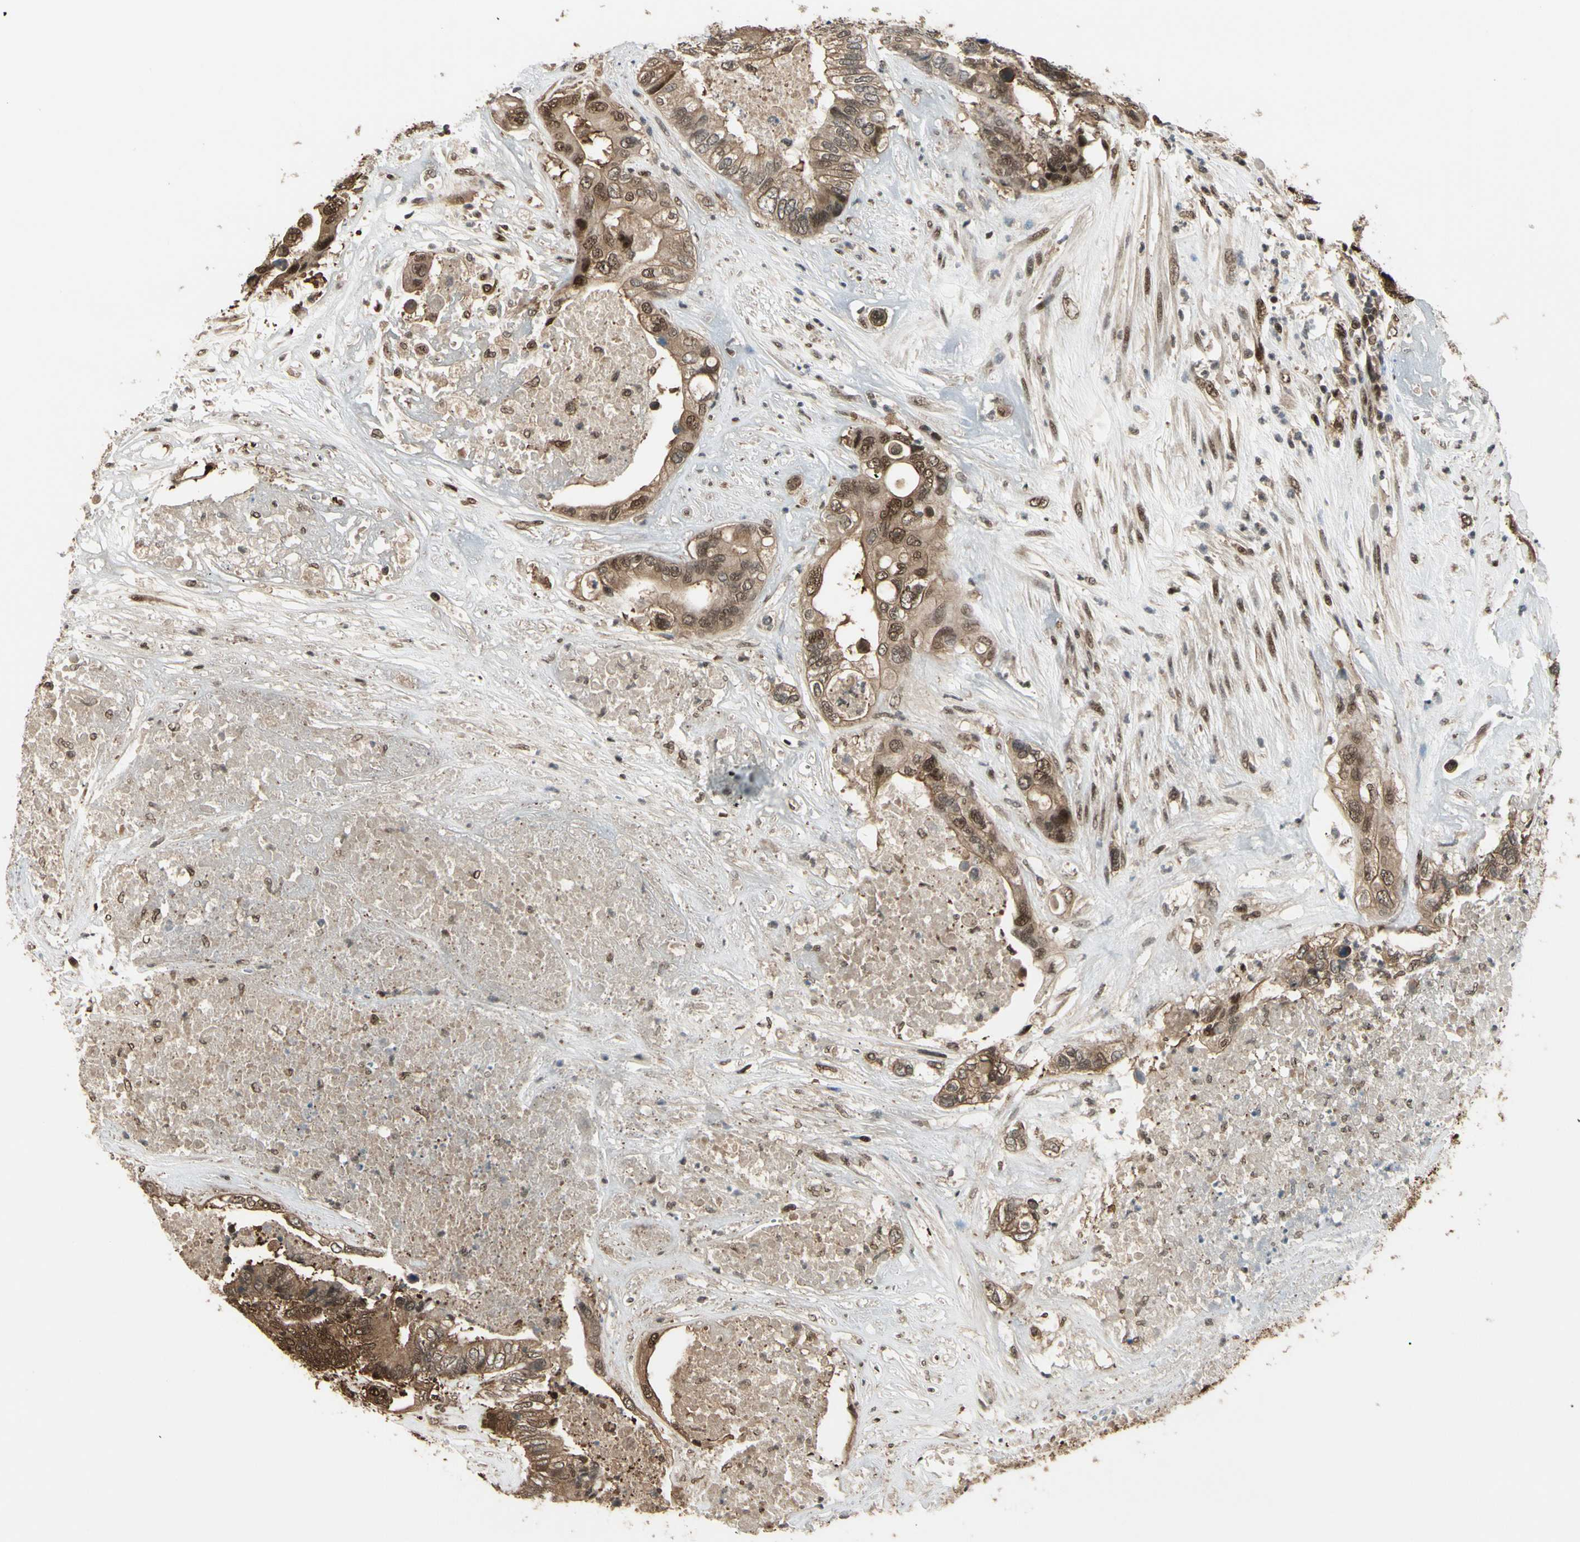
{"staining": {"intensity": "moderate", "quantity": ">75%", "location": "cytoplasmic/membranous,nuclear"}, "tissue": "colorectal cancer", "cell_type": "Tumor cells", "image_type": "cancer", "snomed": [{"axis": "morphology", "description": "Adenocarcinoma, NOS"}, {"axis": "topography", "description": "Rectum"}], "caption": "Moderate cytoplasmic/membranous and nuclear protein expression is seen in about >75% of tumor cells in colorectal adenocarcinoma. (Stains: DAB in brown, nuclei in blue, Microscopy: brightfield microscopy at high magnification).", "gene": "HSF1", "patient": {"sex": "male", "age": 55}}